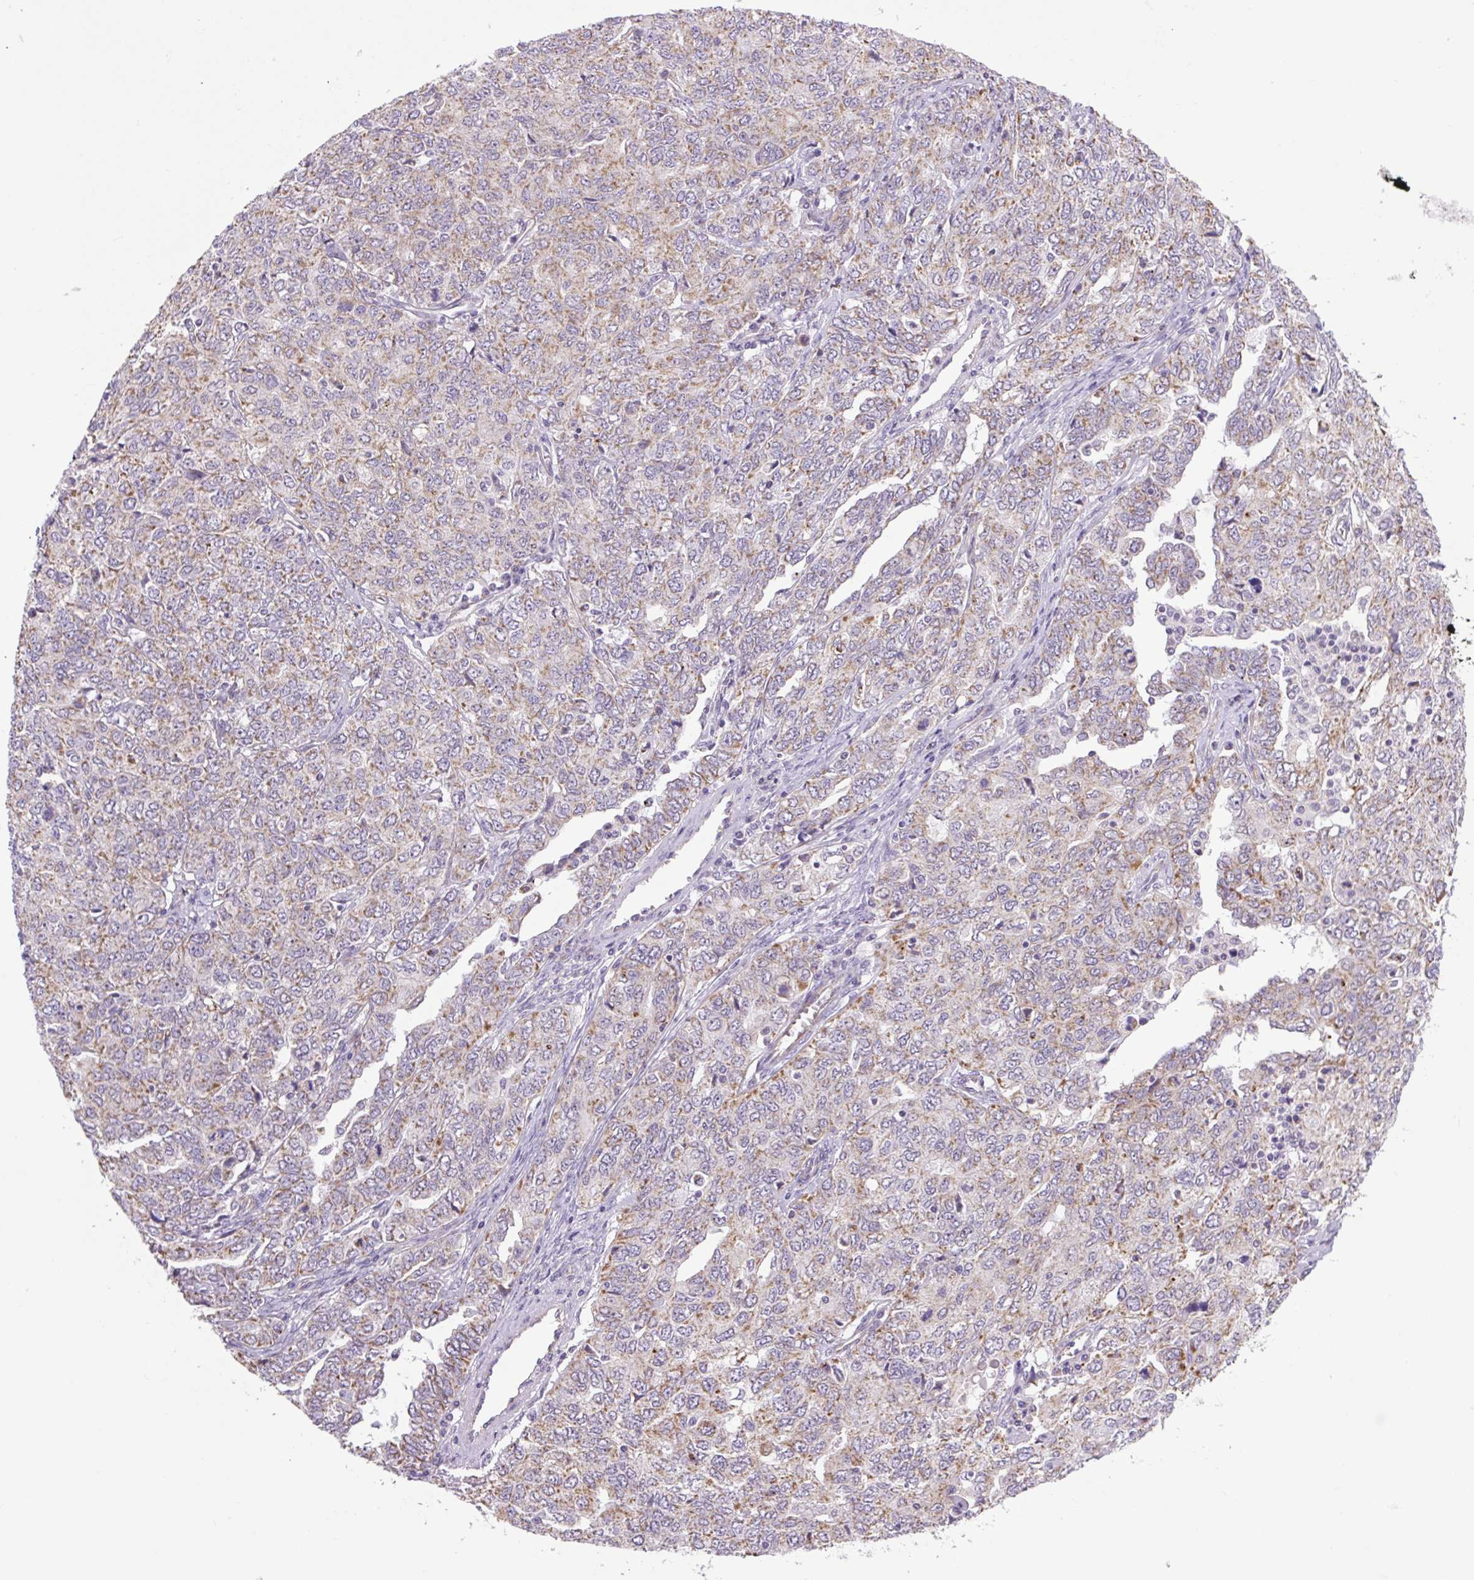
{"staining": {"intensity": "weak", "quantity": ">75%", "location": "cytoplasmic/membranous"}, "tissue": "ovarian cancer", "cell_type": "Tumor cells", "image_type": "cancer", "snomed": [{"axis": "morphology", "description": "Carcinoma, endometroid"}, {"axis": "topography", "description": "Ovary"}], "caption": "Ovarian endometroid carcinoma was stained to show a protein in brown. There is low levels of weak cytoplasmic/membranous expression in approximately >75% of tumor cells. The staining was performed using DAB, with brown indicating positive protein expression. Nuclei are stained blue with hematoxylin.", "gene": "RNASE10", "patient": {"sex": "female", "age": 62}}